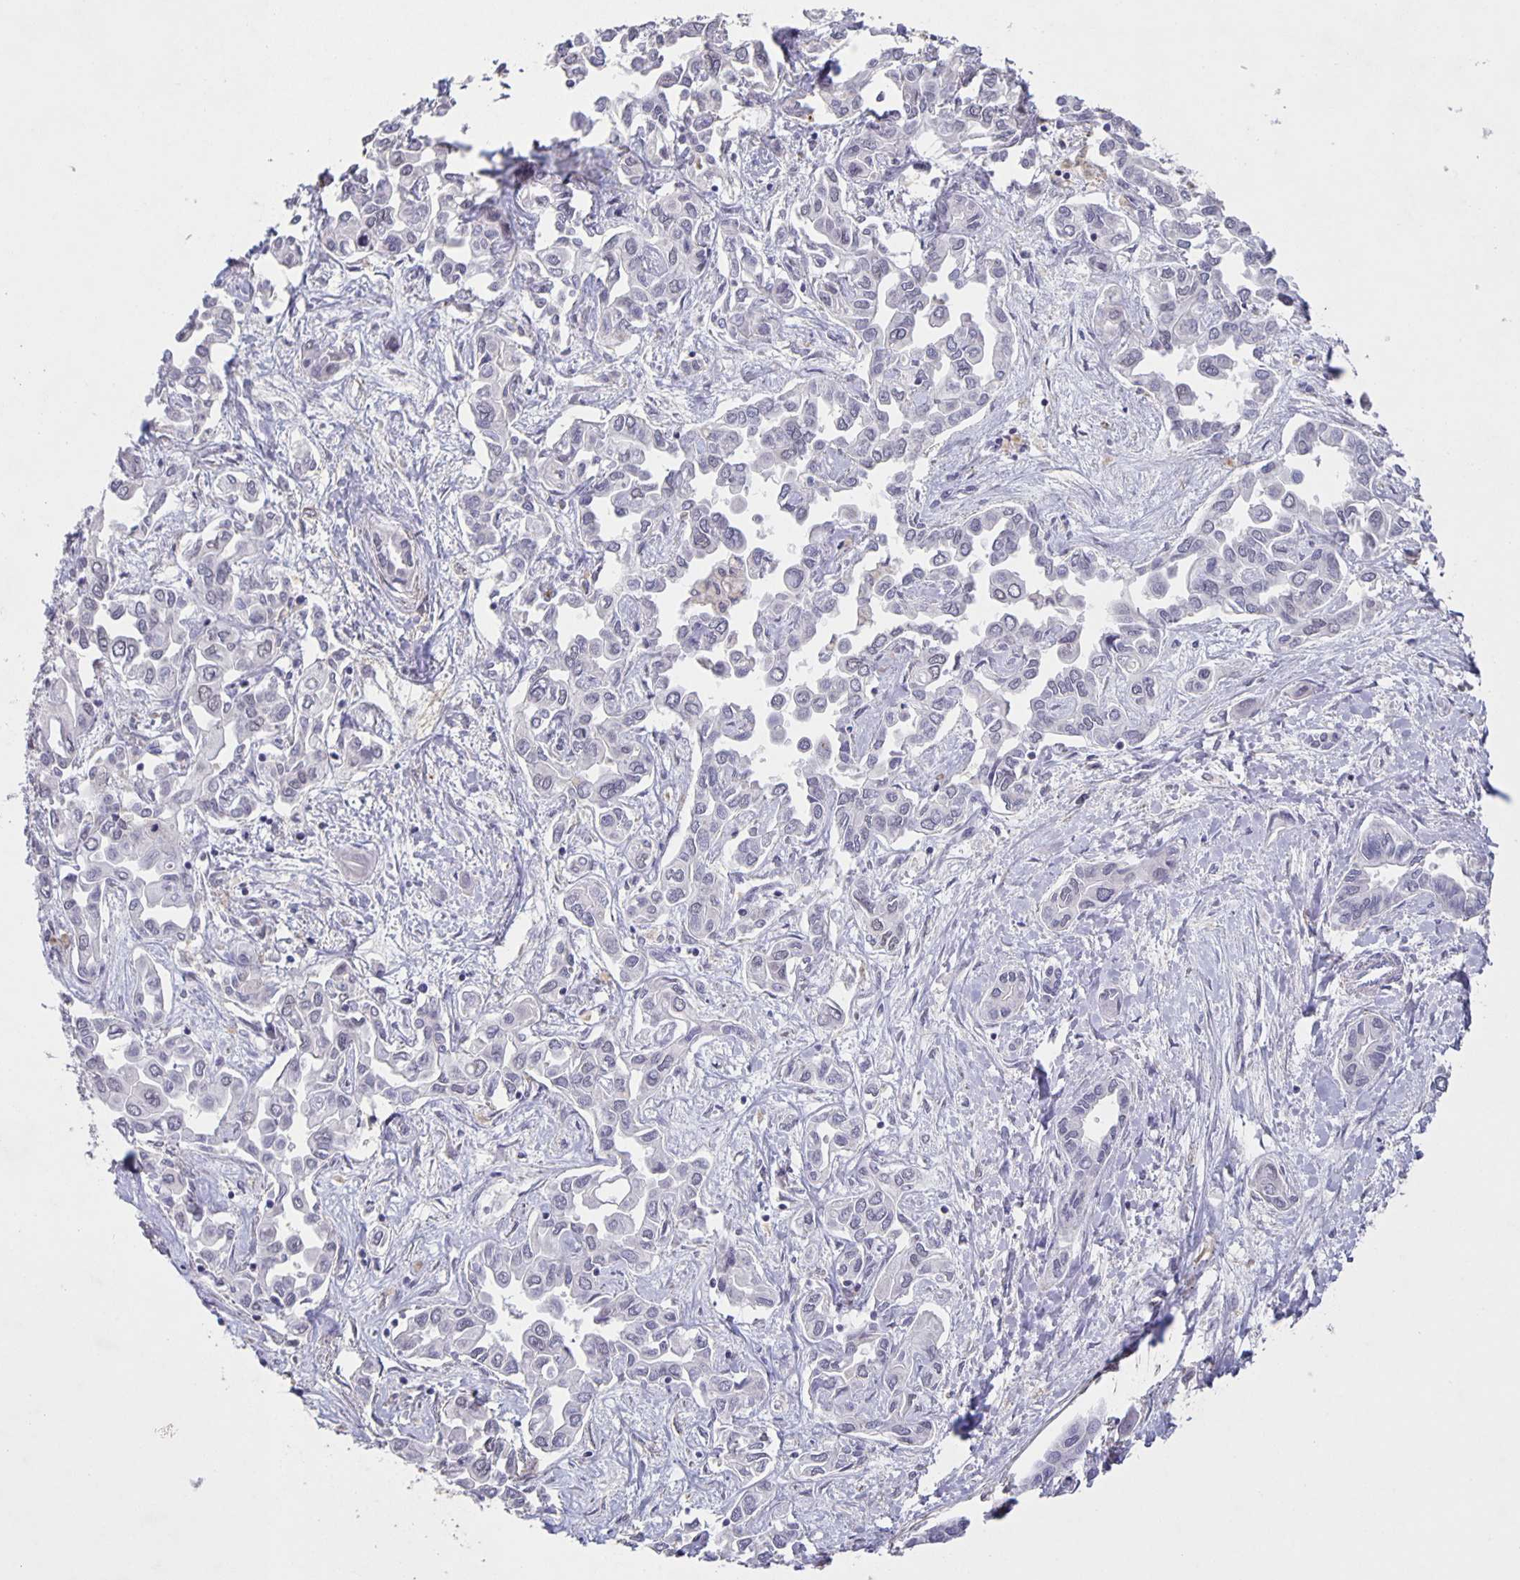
{"staining": {"intensity": "negative", "quantity": "none", "location": "none"}, "tissue": "liver cancer", "cell_type": "Tumor cells", "image_type": "cancer", "snomed": [{"axis": "morphology", "description": "Cholangiocarcinoma"}, {"axis": "topography", "description": "Liver"}], "caption": "Cholangiocarcinoma (liver) stained for a protein using immunohistochemistry (IHC) displays no staining tumor cells.", "gene": "SRCIN1", "patient": {"sex": "female", "age": 64}}